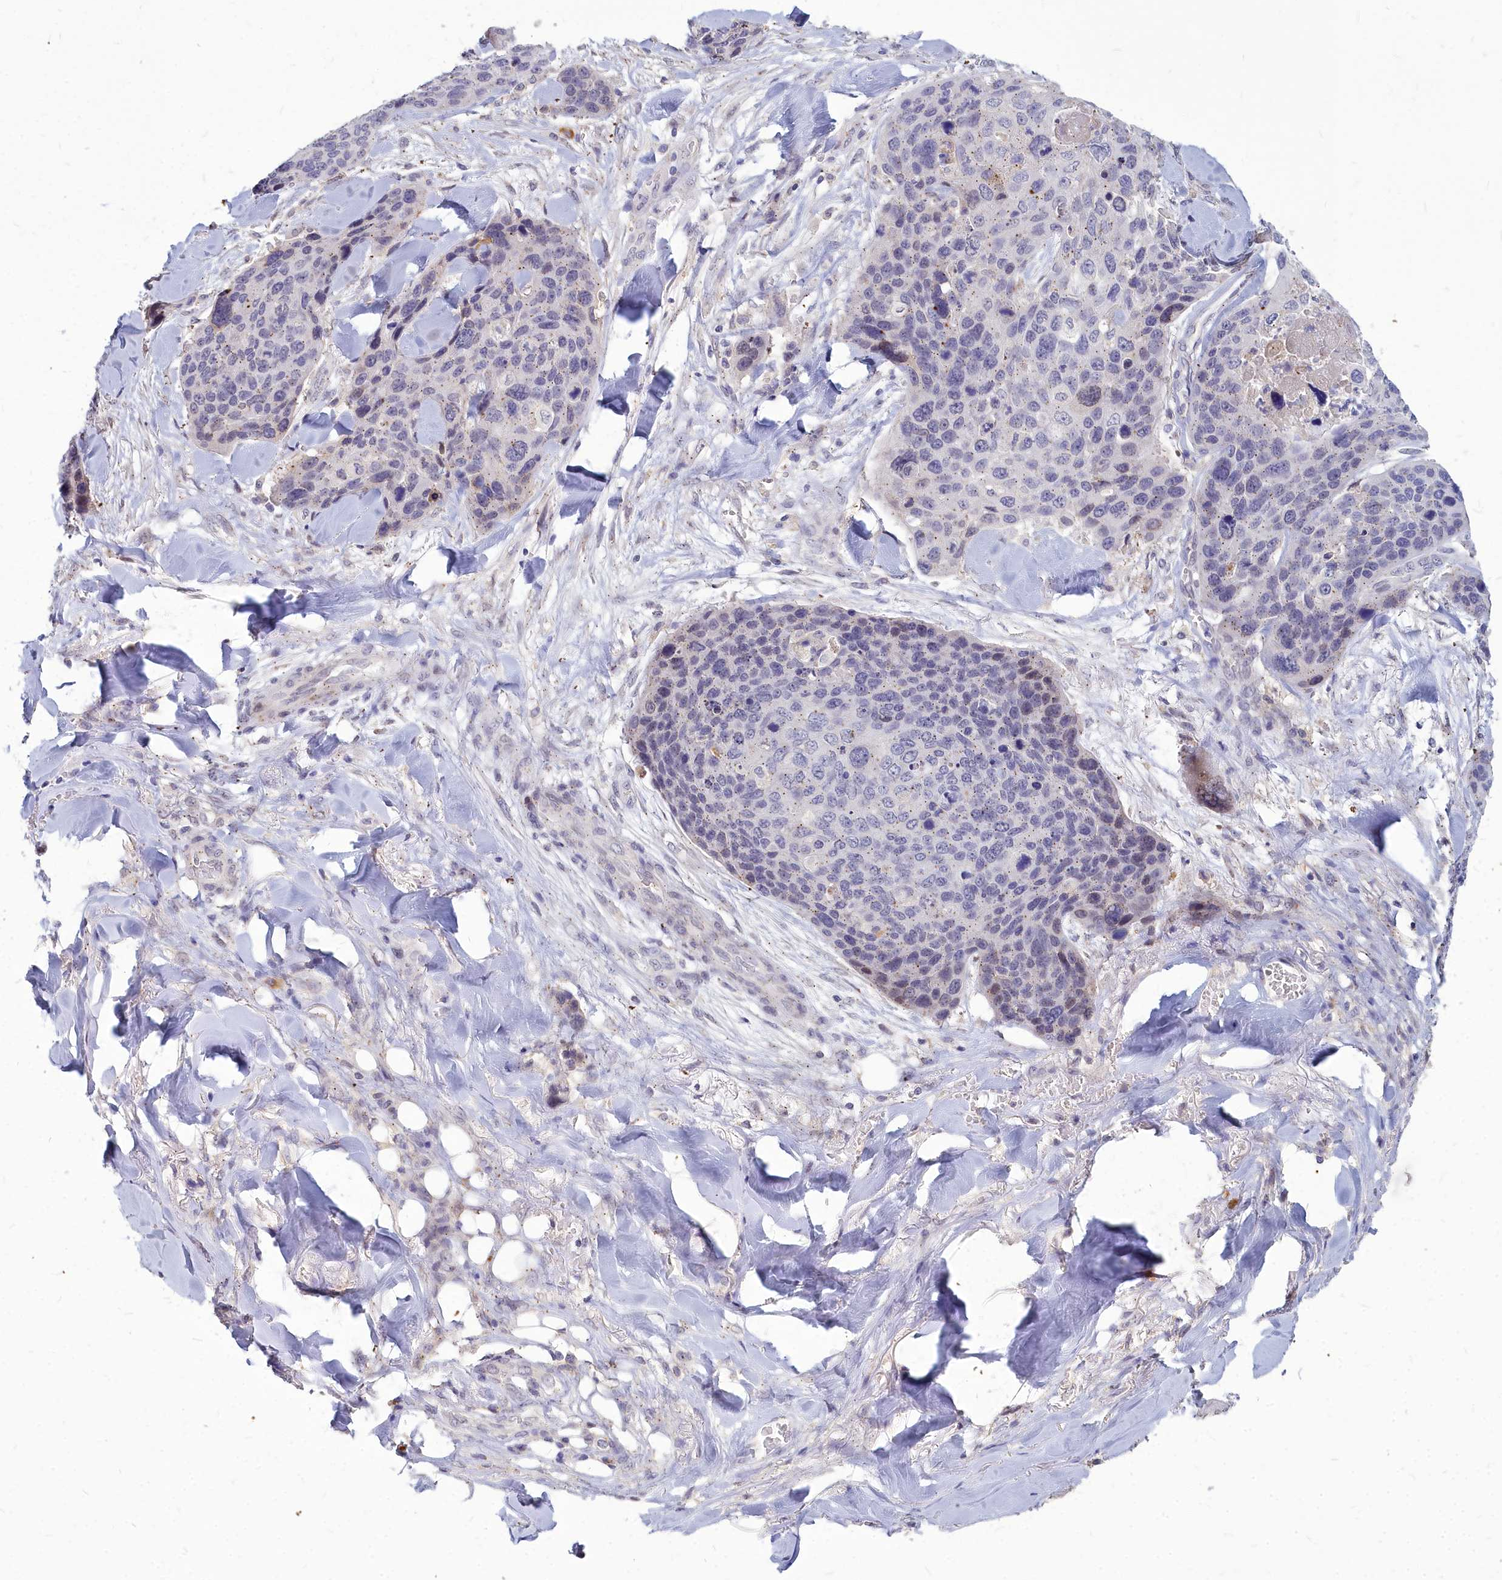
{"staining": {"intensity": "weak", "quantity": "<25%", "location": "cytoplasmic/membranous"}, "tissue": "skin cancer", "cell_type": "Tumor cells", "image_type": "cancer", "snomed": [{"axis": "morphology", "description": "Basal cell carcinoma"}, {"axis": "topography", "description": "Skin"}], "caption": "Immunohistochemistry (IHC) histopathology image of skin basal cell carcinoma stained for a protein (brown), which exhibits no positivity in tumor cells.", "gene": "NOXA1", "patient": {"sex": "female", "age": 74}}